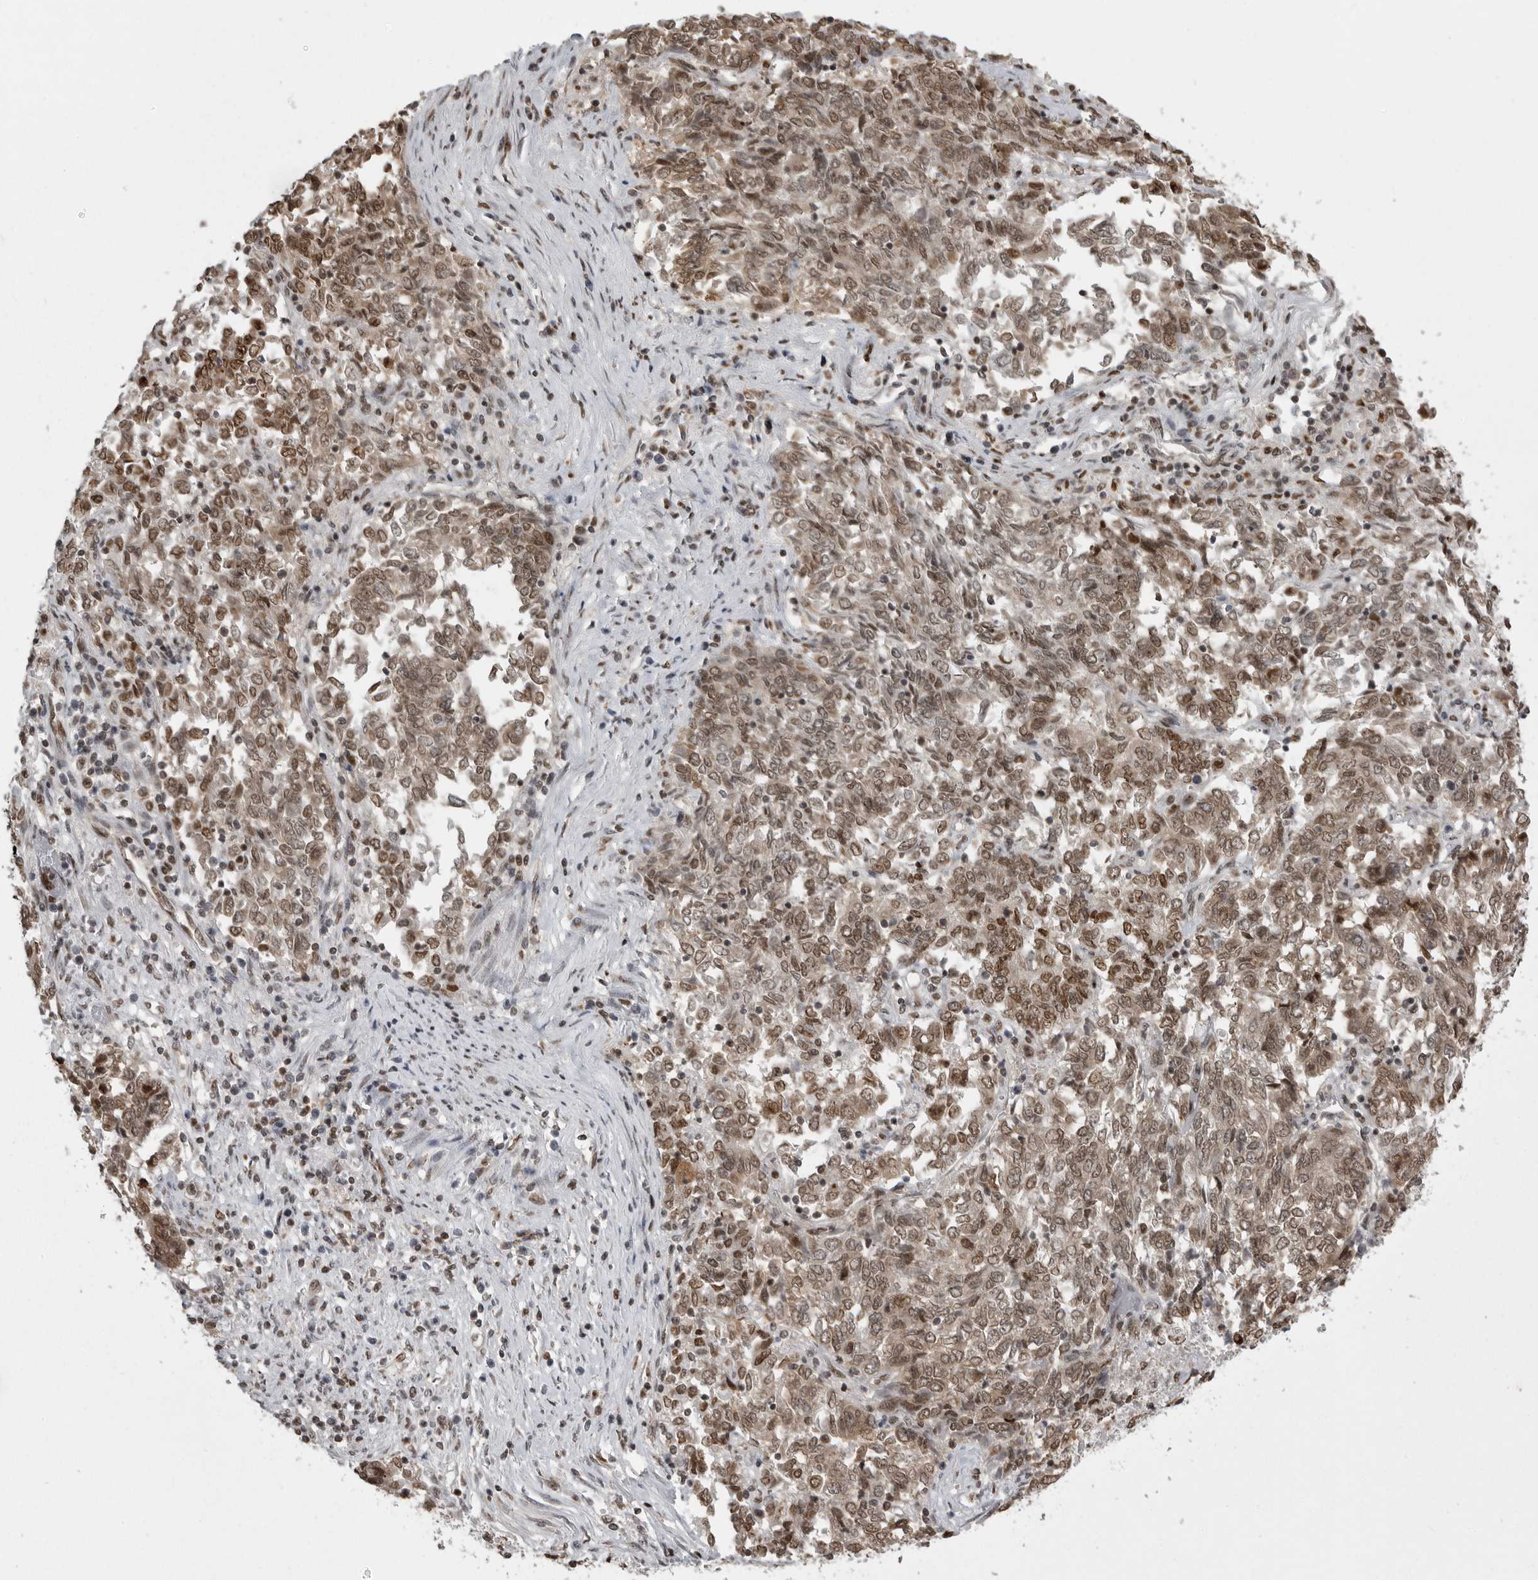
{"staining": {"intensity": "moderate", "quantity": ">75%", "location": "cytoplasmic/membranous,nuclear"}, "tissue": "endometrial cancer", "cell_type": "Tumor cells", "image_type": "cancer", "snomed": [{"axis": "morphology", "description": "Adenocarcinoma, NOS"}, {"axis": "topography", "description": "Endometrium"}], "caption": "Immunohistochemistry staining of adenocarcinoma (endometrial), which shows medium levels of moderate cytoplasmic/membranous and nuclear staining in about >75% of tumor cells indicating moderate cytoplasmic/membranous and nuclear protein positivity. The staining was performed using DAB (brown) for protein detection and nuclei were counterstained in hematoxylin (blue).", "gene": "YAF2", "patient": {"sex": "female", "age": 80}}